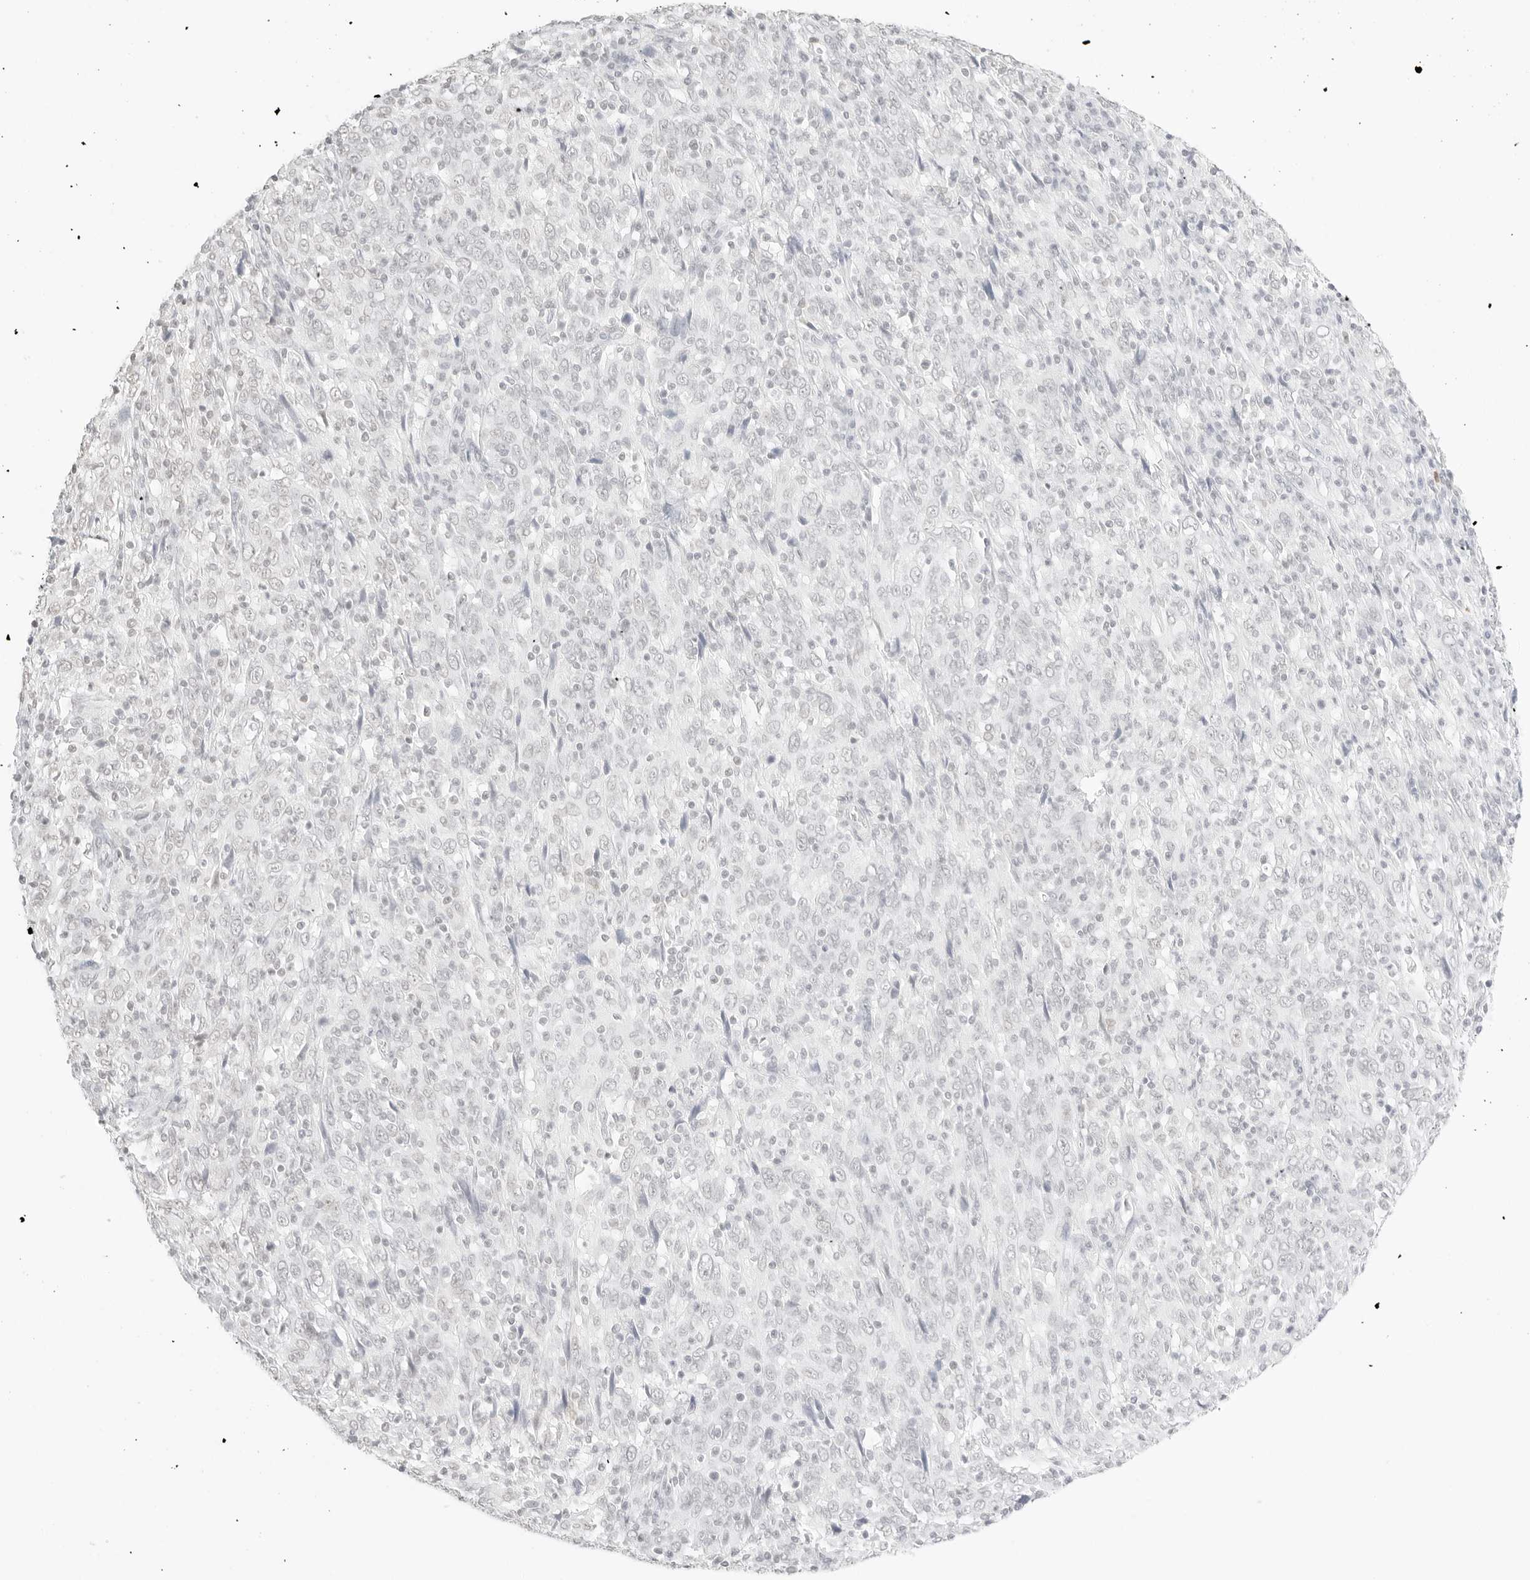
{"staining": {"intensity": "negative", "quantity": "none", "location": "none"}, "tissue": "cervical cancer", "cell_type": "Tumor cells", "image_type": "cancer", "snomed": [{"axis": "morphology", "description": "Squamous cell carcinoma, NOS"}, {"axis": "topography", "description": "Cervix"}], "caption": "Immunohistochemistry (IHC) histopathology image of neoplastic tissue: squamous cell carcinoma (cervical) stained with DAB exhibits no significant protein positivity in tumor cells.", "gene": "FBLN5", "patient": {"sex": "female", "age": 46}}